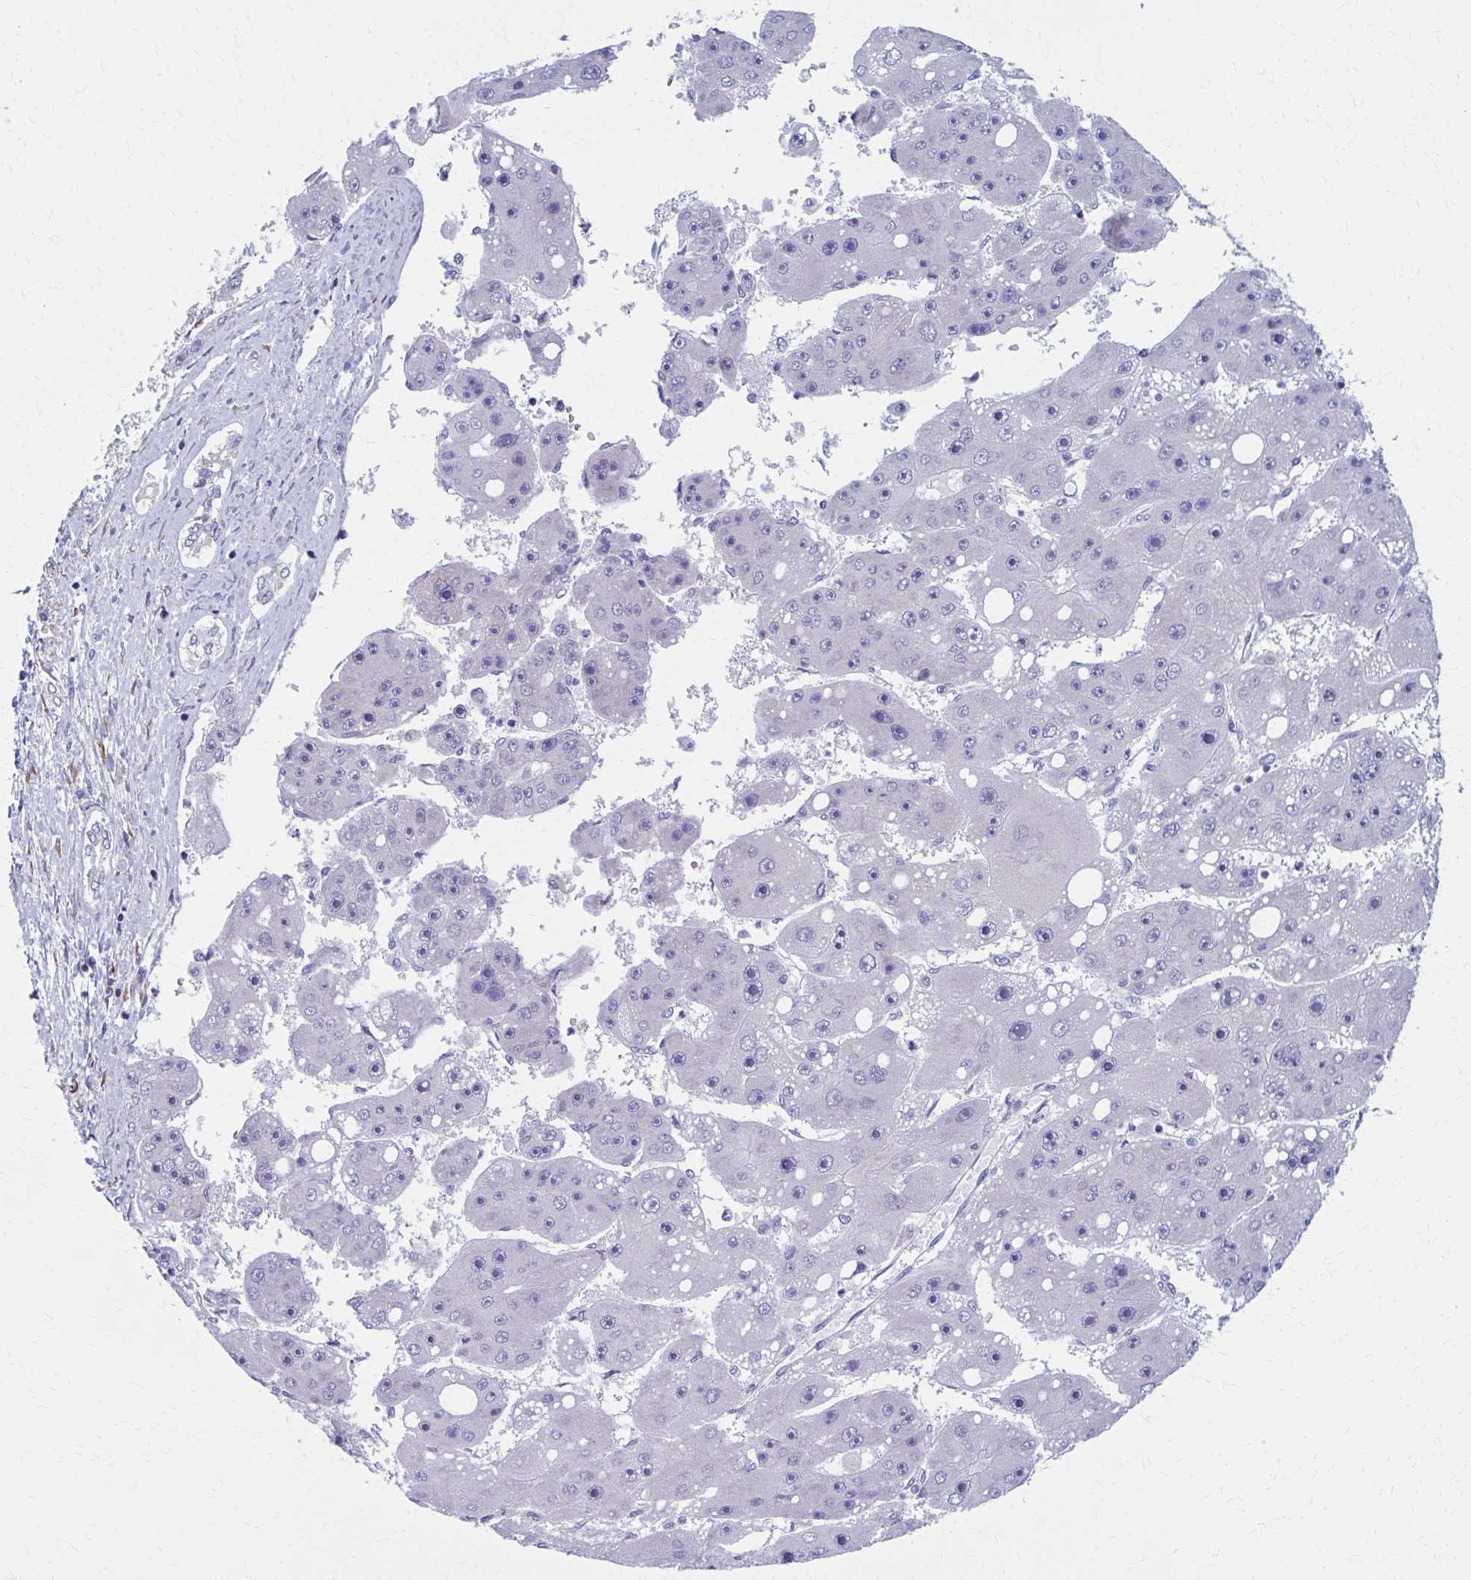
{"staining": {"intensity": "negative", "quantity": "none", "location": "none"}, "tissue": "liver cancer", "cell_type": "Tumor cells", "image_type": "cancer", "snomed": [{"axis": "morphology", "description": "Carcinoma, Hepatocellular, NOS"}, {"axis": "topography", "description": "Liver"}], "caption": "Liver cancer stained for a protein using immunohistochemistry (IHC) shows no expression tumor cells.", "gene": "SPATS2L", "patient": {"sex": "female", "age": 61}}